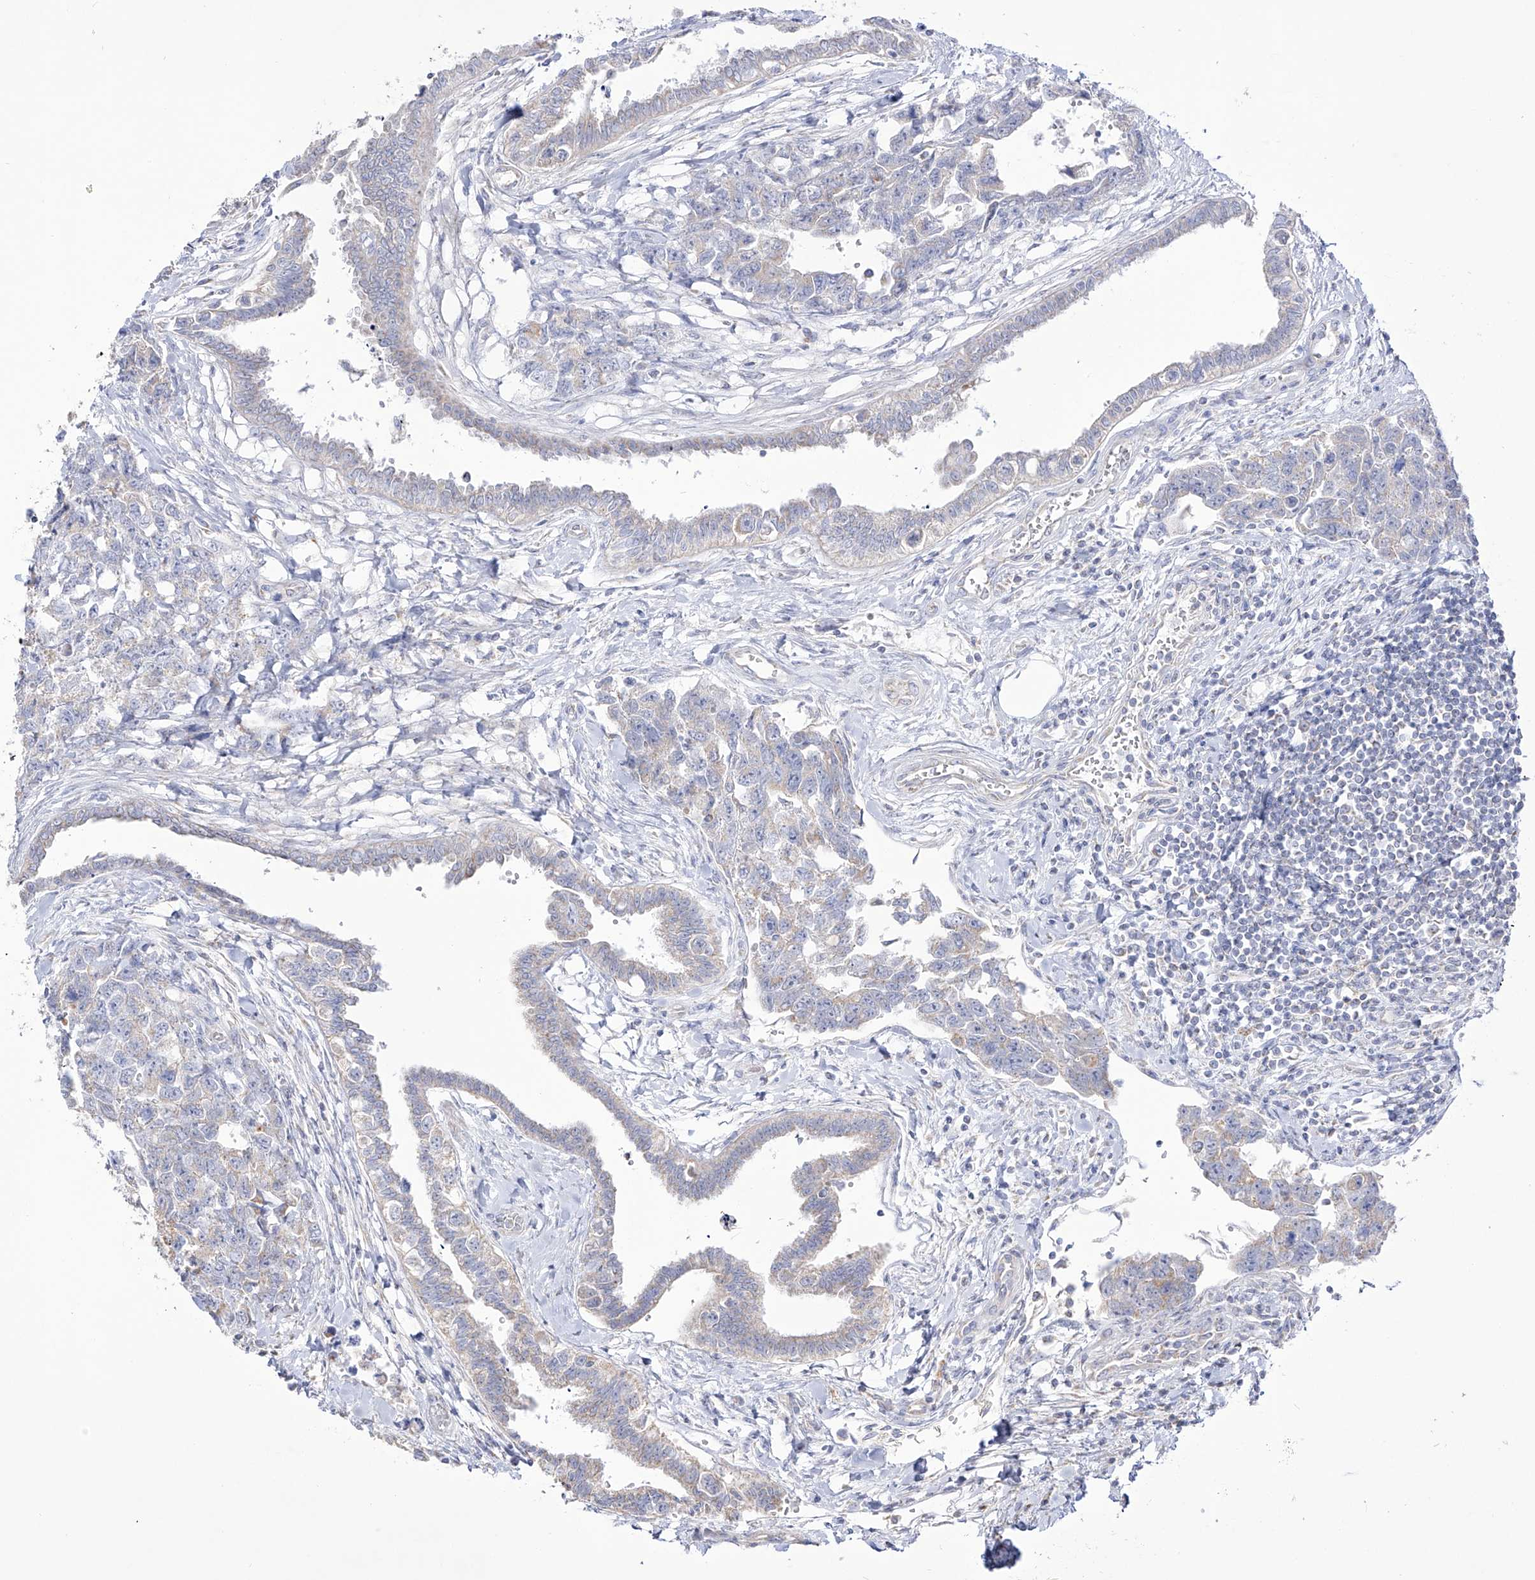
{"staining": {"intensity": "negative", "quantity": "none", "location": "none"}, "tissue": "testis cancer", "cell_type": "Tumor cells", "image_type": "cancer", "snomed": [{"axis": "morphology", "description": "Carcinoma, Embryonal, NOS"}, {"axis": "topography", "description": "Testis"}], "caption": "A photomicrograph of human embryonal carcinoma (testis) is negative for staining in tumor cells.", "gene": "RCHY1", "patient": {"sex": "male", "age": 31}}